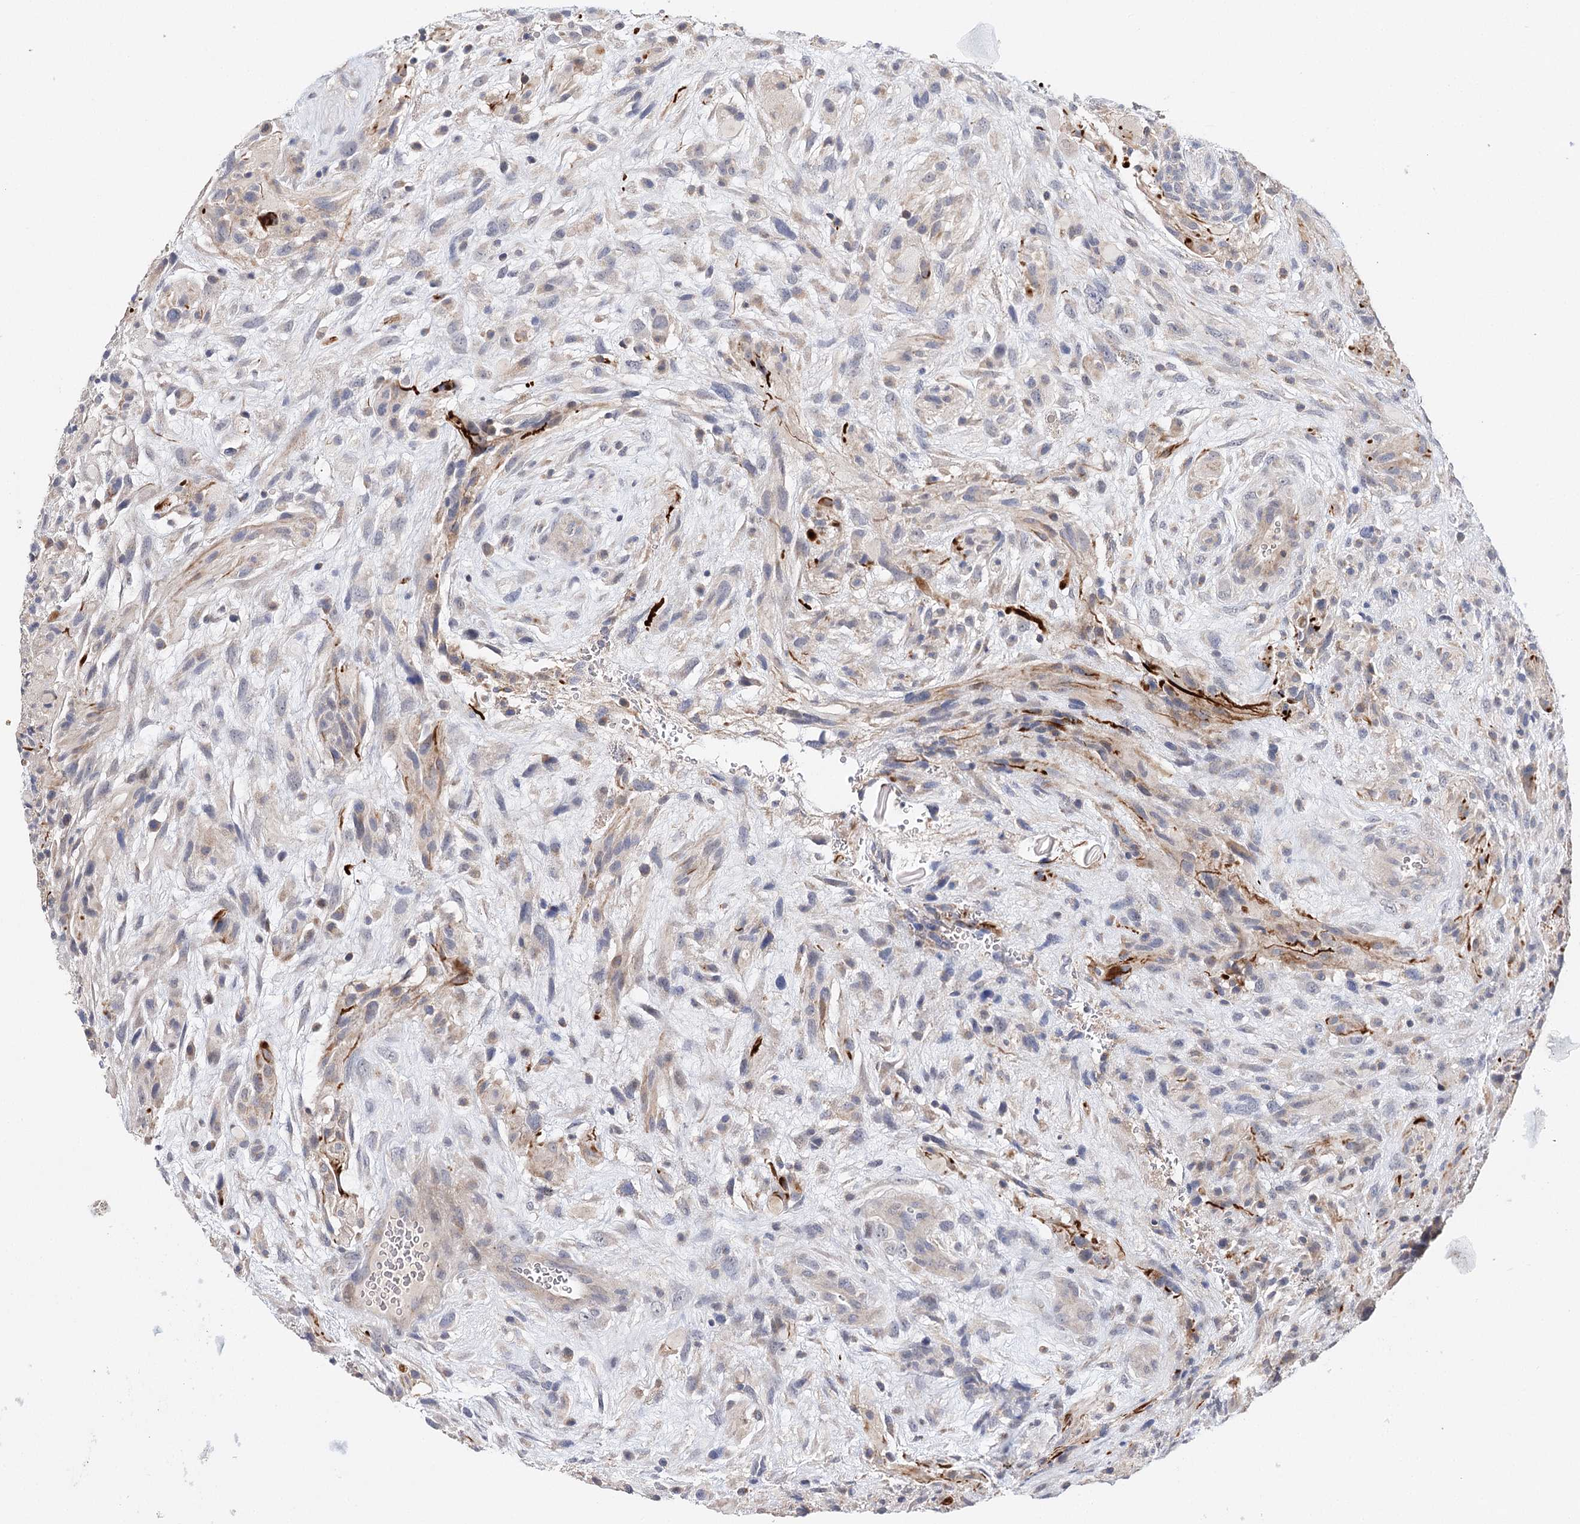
{"staining": {"intensity": "negative", "quantity": "none", "location": "none"}, "tissue": "glioma", "cell_type": "Tumor cells", "image_type": "cancer", "snomed": [{"axis": "morphology", "description": "Glioma, malignant, High grade"}, {"axis": "topography", "description": "Brain"}], "caption": "Tumor cells show no significant expression in glioma.", "gene": "CFAP46", "patient": {"sex": "male", "age": 61}}